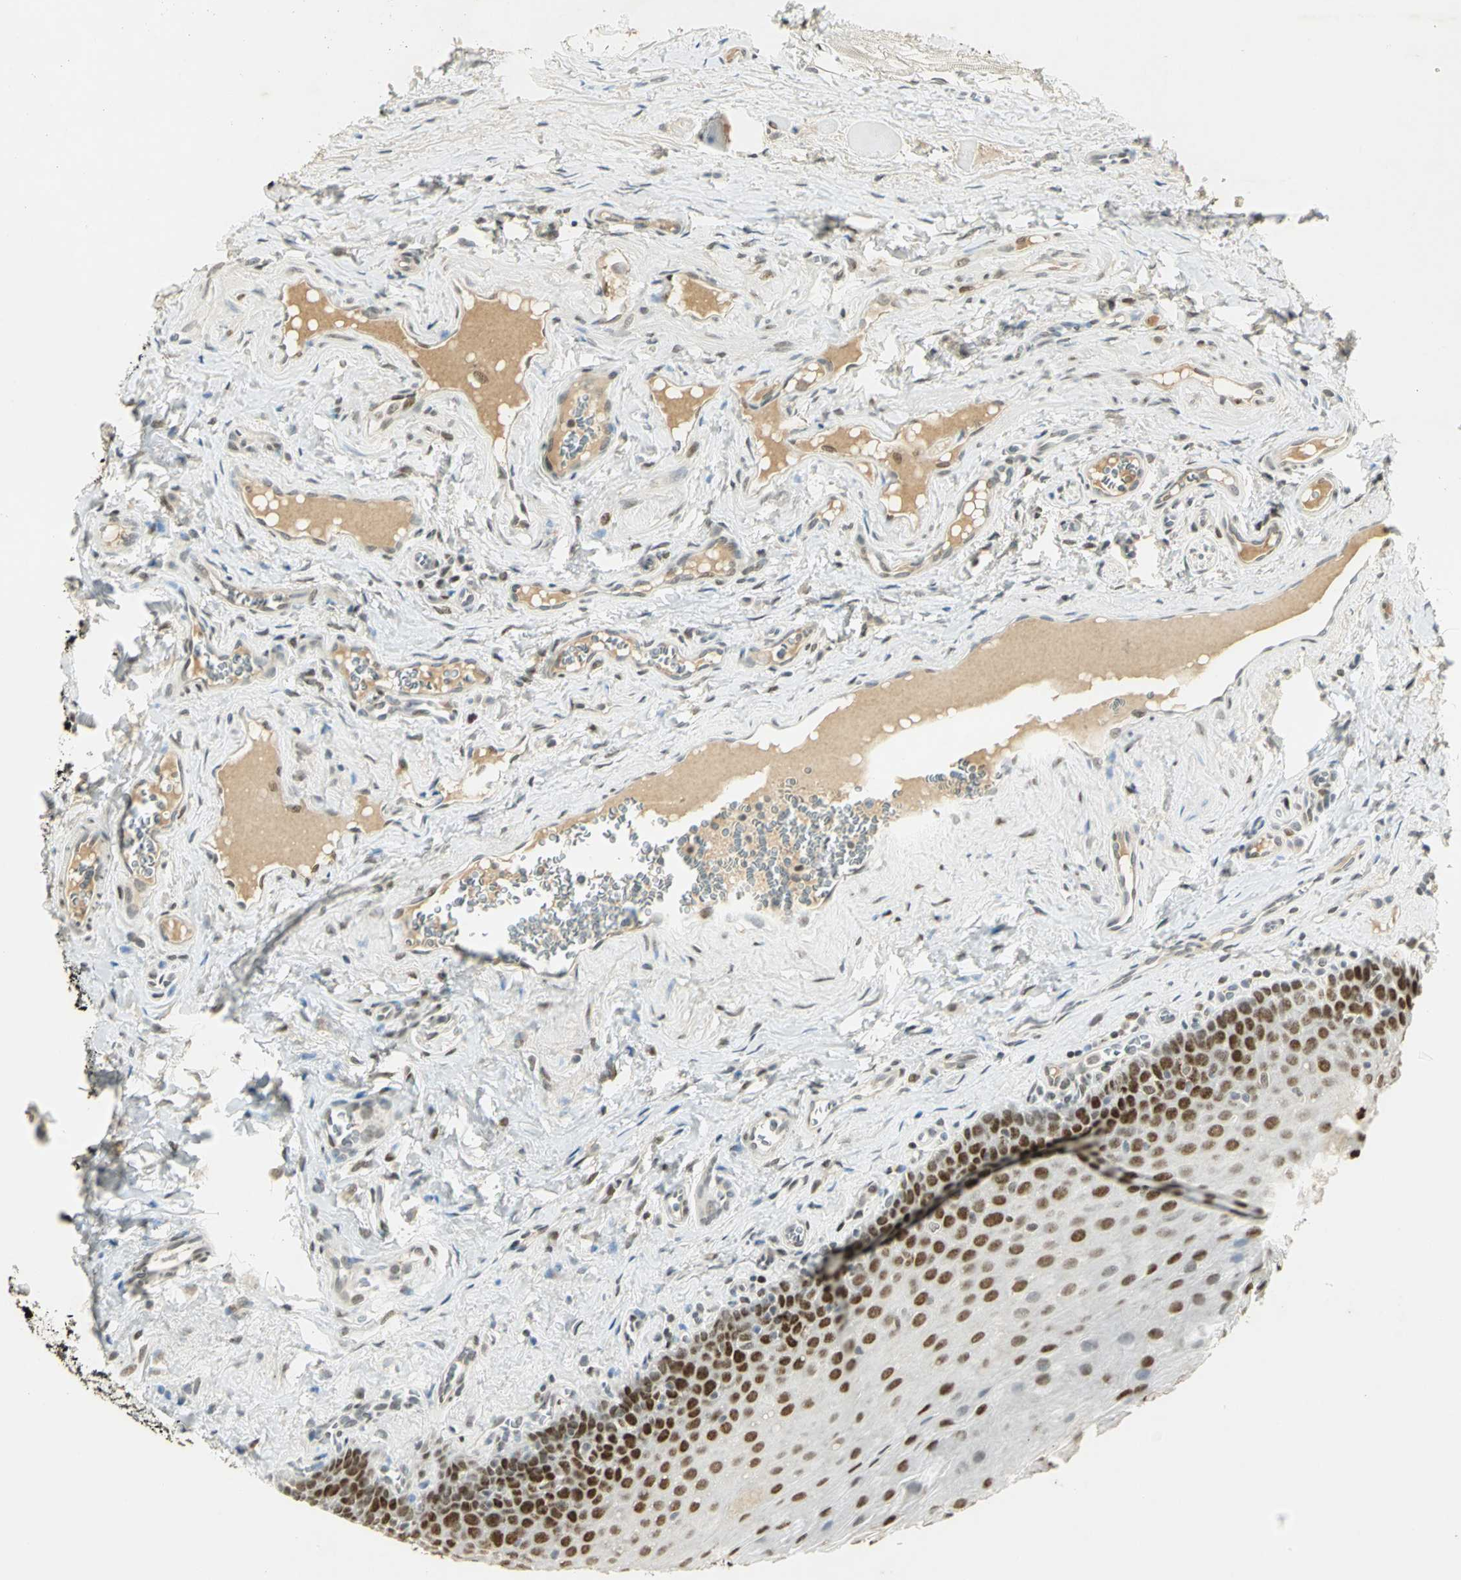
{"staining": {"intensity": "strong", "quantity": ">75%", "location": "nuclear"}, "tissue": "oral mucosa", "cell_type": "Squamous epithelial cells", "image_type": "normal", "snomed": [{"axis": "morphology", "description": "Normal tissue, NOS"}, {"axis": "topography", "description": "Oral tissue"}], "caption": "The image reveals immunohistochemical staining of benign oral mucosa. There is strong nuclear positivity is identified in about >75% of squamous epithelial cells. The staining was performed using DAB, with brown indicating positive protein expression. Nuclei are stained blue with hematoxylin.", "gene": "AK6", "patient": {"sex": "male", "age": 20}}